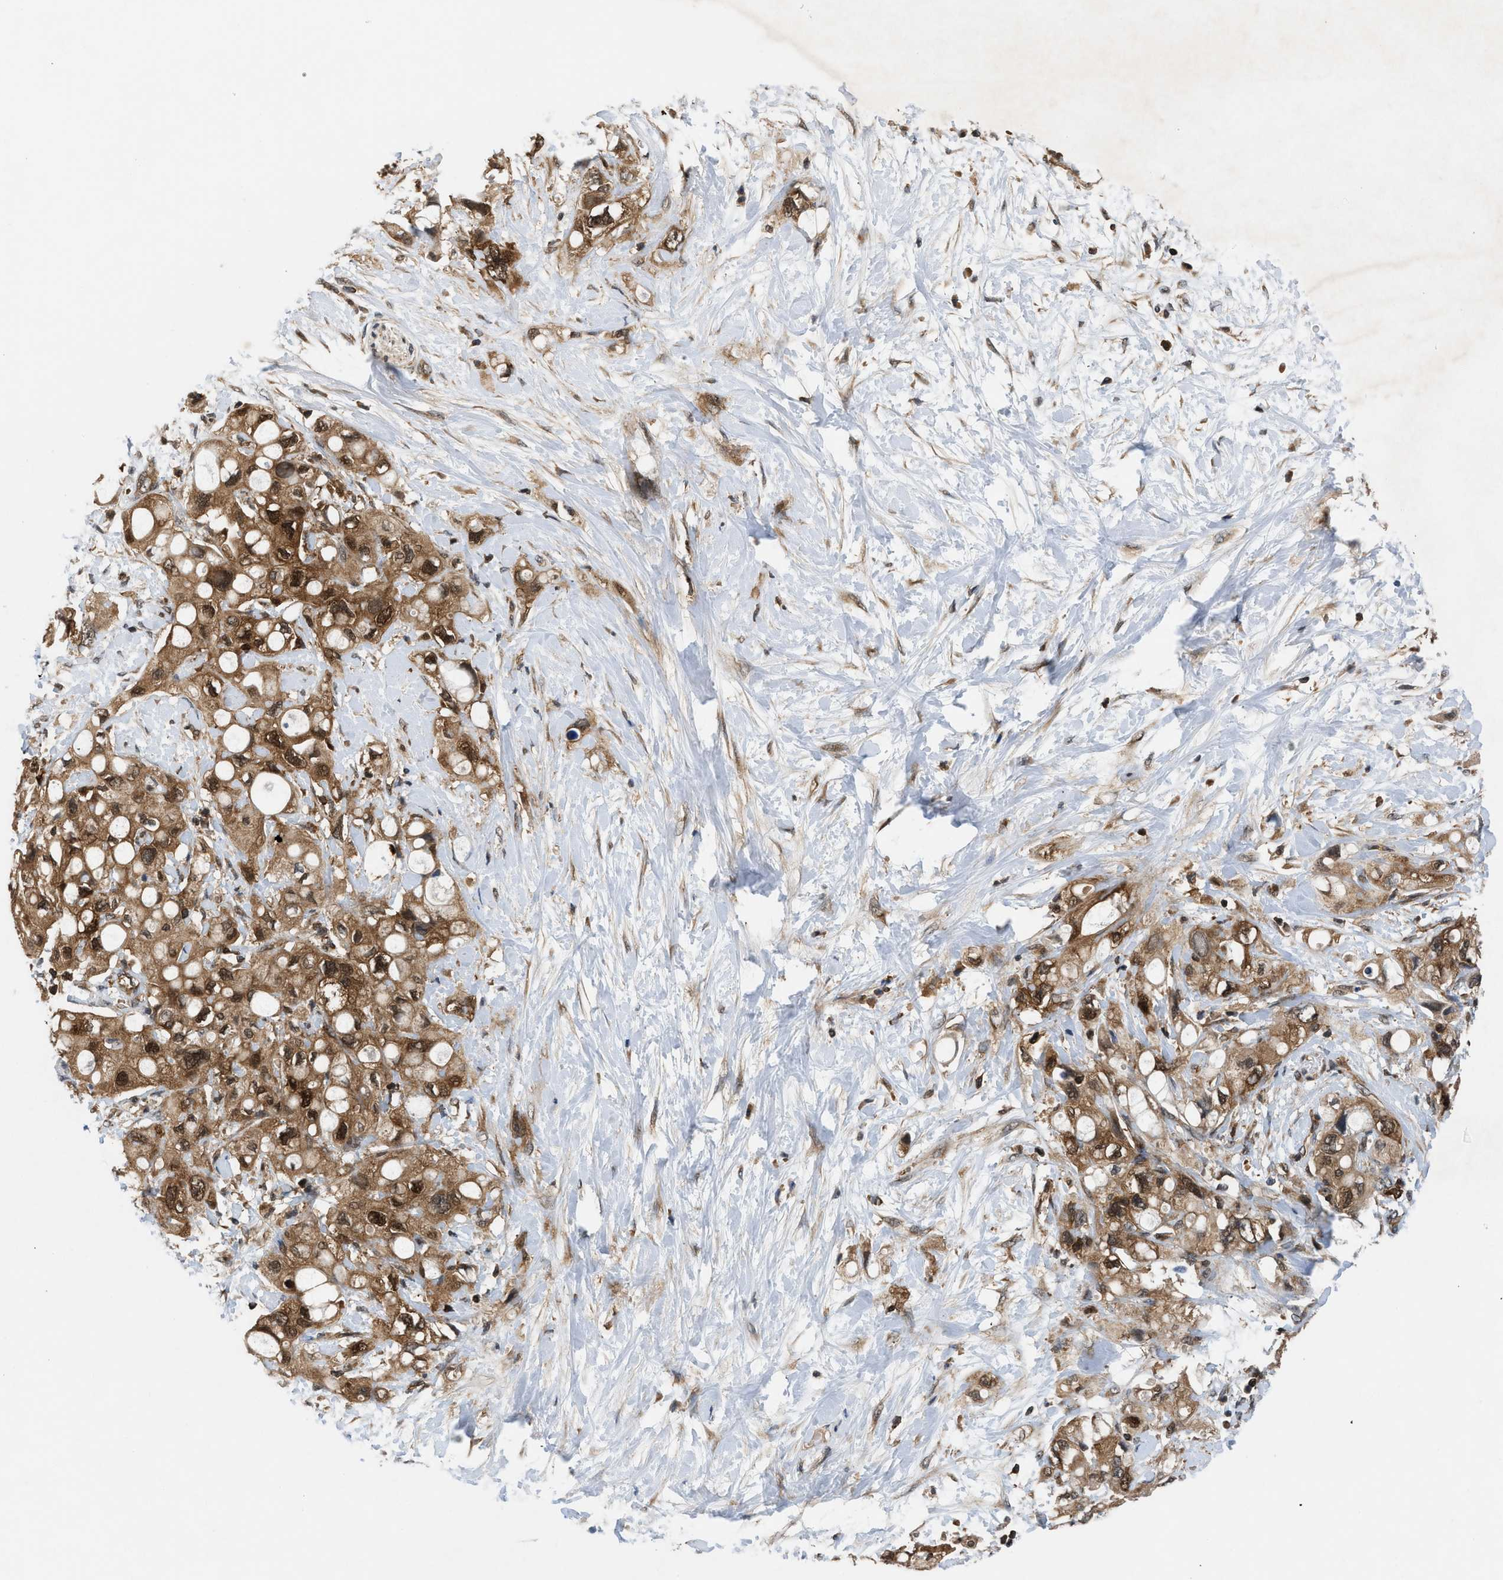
{"staining": {"intensity": "moderate", "quantity": ">75%", "location": "cytoplasmic/membranous,nuclear"}, "tissue": "pancreatic cancer", "cell_type": "Tumor cells", "image_type": "cancer", "snomed": [{"axis": "morphology", "description": "Adenocarcinoma, NOS"}, {"axis": "topography", "description": "Pancreas"}], "caption": "Brown immunohistochemical staining in human adenocarcinoma (pancreatic) shows moderate cytoplasmic/membranous and nuclear staining in about >75% of tumor cells.", "gene": "OXSR1", "patient": {"sex": "female", "age": 56}}